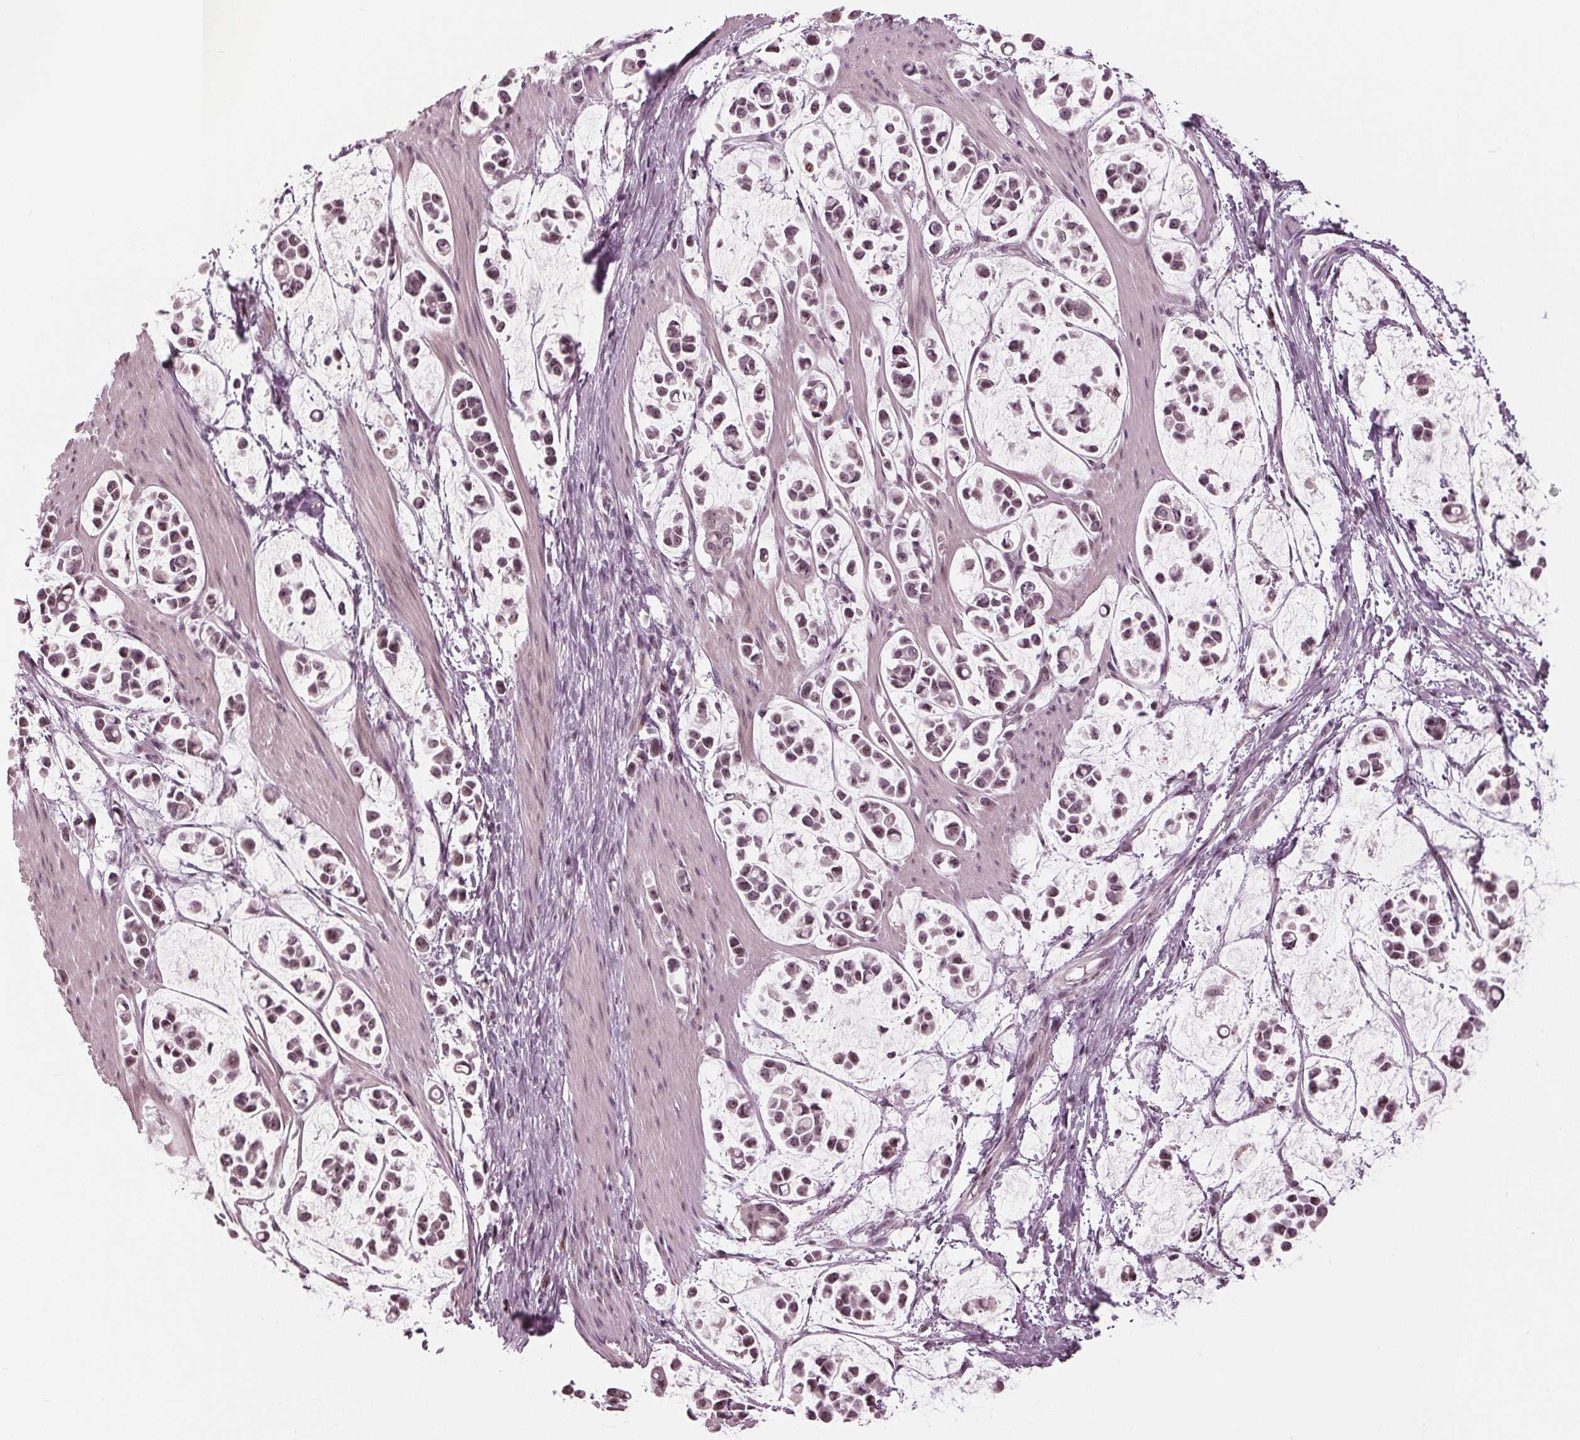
{"staining": {"intensity": "weak", "quantity": ">75%", "location": "nuclear"}, "tissue": "stomach cancer", "cell_type": "Tumor cells", "image_type": "cancer", "snomed": [{"axis": "morphology", "description": "Adenocarcinoma, NOS"}, {"axis": "topography", "description": "Stomach"}], "caption": "Immunohistochemistry histopathology image of neoplastic tissue: human adenocarcinoma (stomach) stained using immunohistochemistry (IHC) shows low levels of weak protein expression localized specifically in the nuclear of tumor cells, appearing as a nuclear brown color.", "gene": "SLX4", "patient": {"sex": "male", "age": 82}}